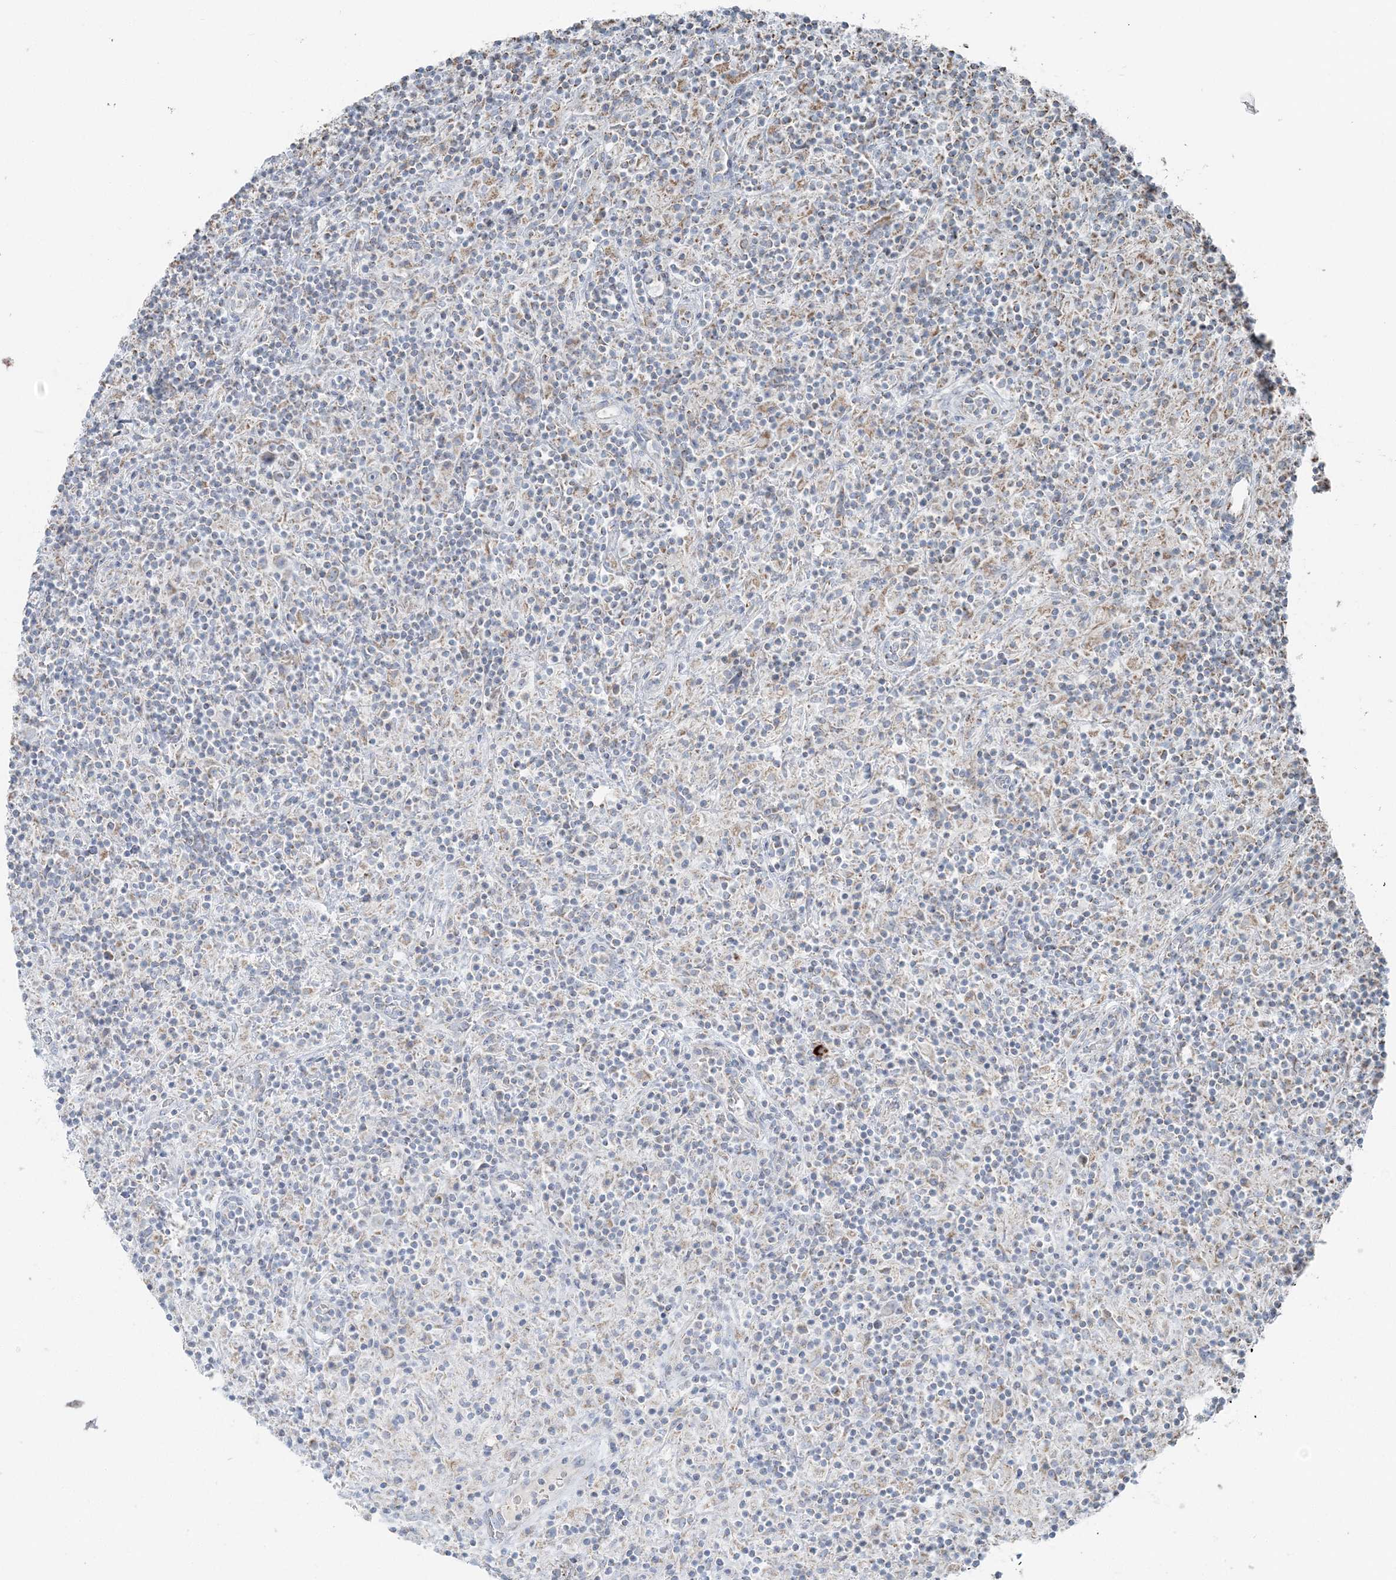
{"staining": {"intensity": "weak", "quantity": "<25%", "location": "cytoplasmic/membranous"}, "tissue": "lymphoma", "cell_type": "Tumor cells", "image_type": "cancer", "snomed": [{"axis": "morphology", "description": "Hodgkin's disease, NOS"}, {"axis": "topography", "description": "Lymph node"}], "caption": "Lymphoma was stained to show a protein in brown. There is no significant staining in tumor cells. (Brightfield microscopy of DAB immunohistochemistry (IHC) at high magnification).", "gene": "SLC22A16", "patient": {"sex": "male", "age": 70}}